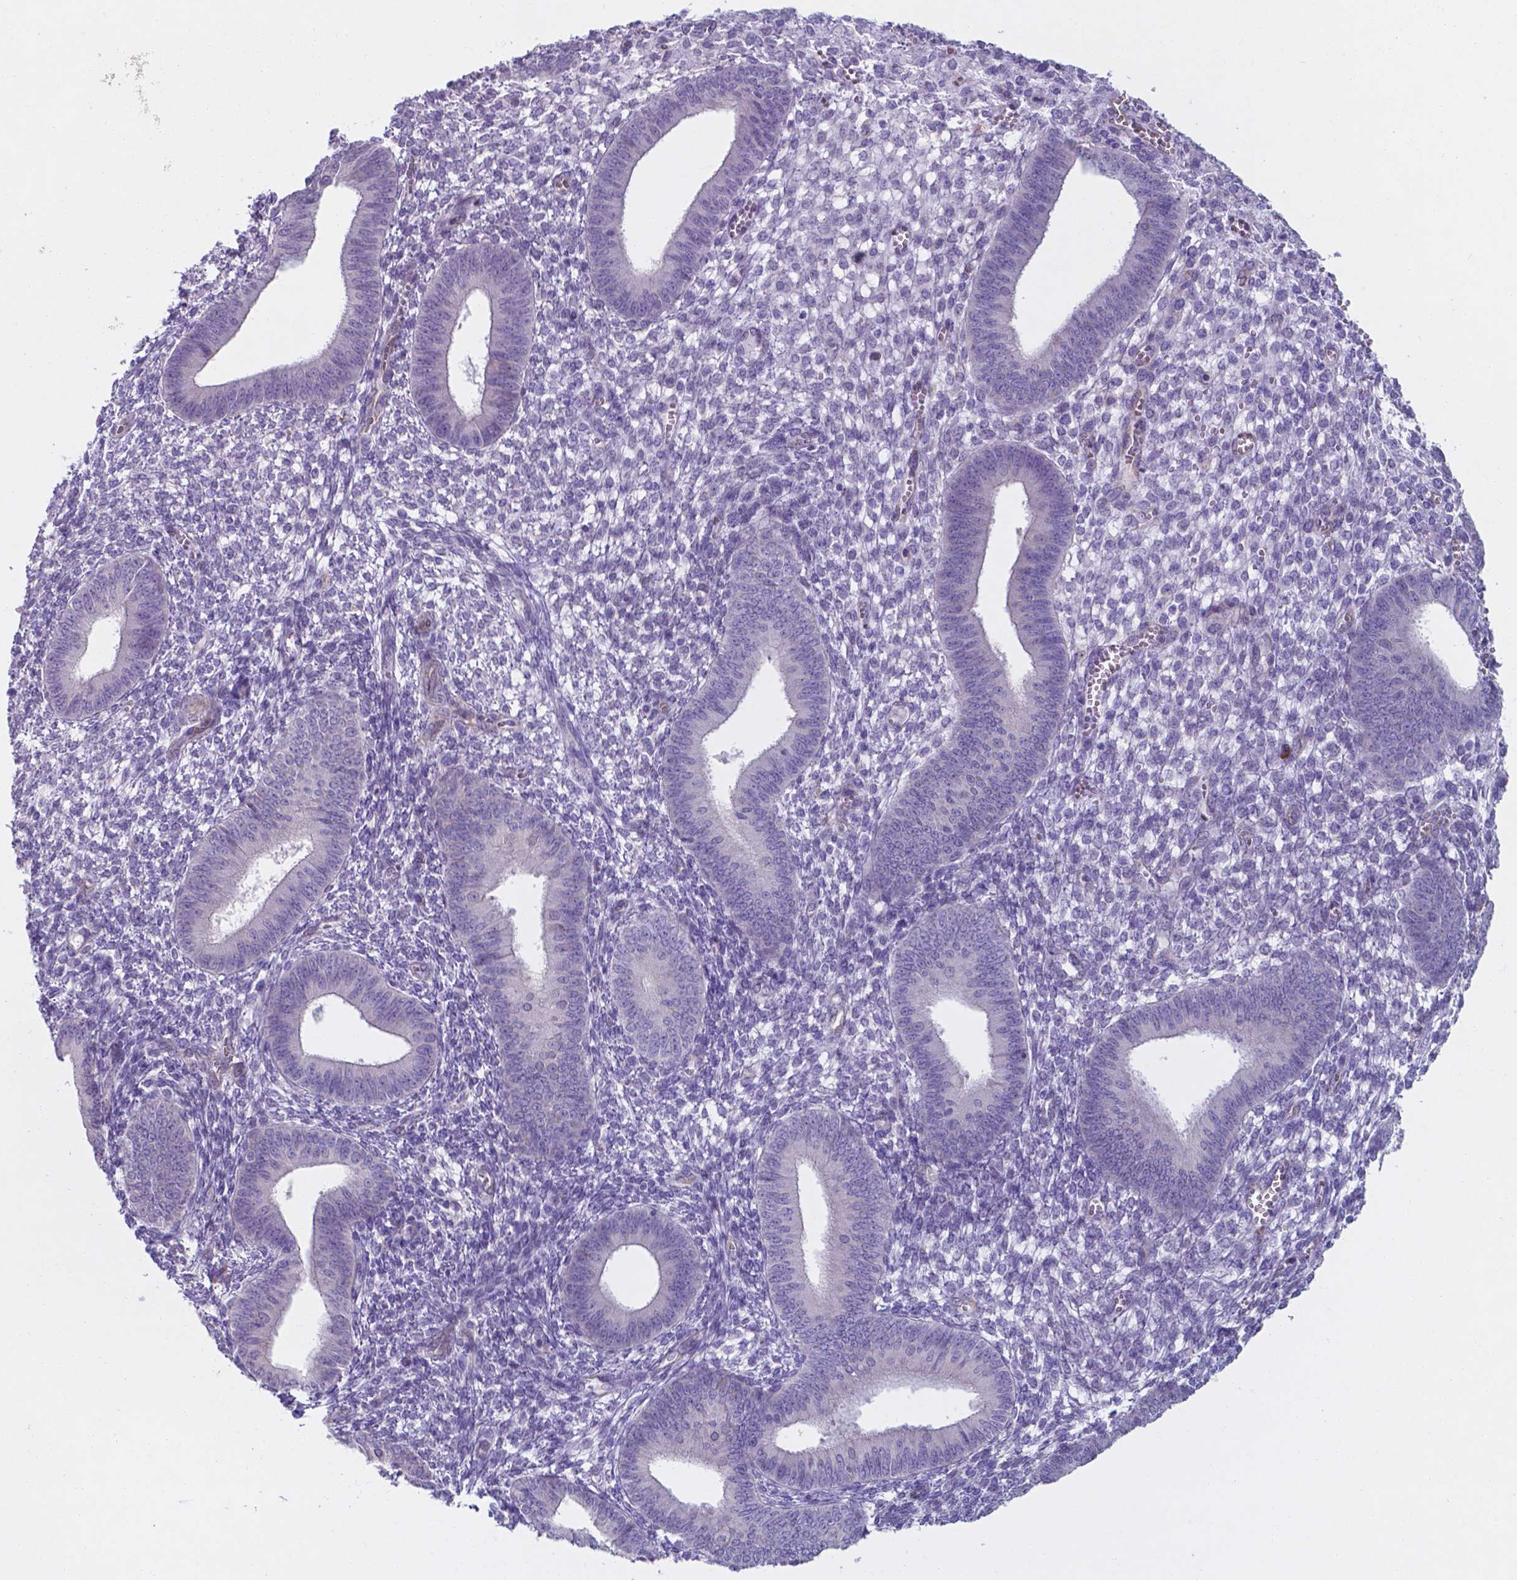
{"staining": {"intensity": "negative", "quantity": "none", "location": "none"}, "tissue": "endometrium", "cell_type": "Cells in endometrial stroma", "image_type": "normal", "snomed": [{"axis": "morphology", "description": "Normal tissue, NOS"}, {"axis": "topography", "description": "Endometrium"}], "caption": "Immunohistochemical staining of benign endometrium displays no significant expression in cells in endometrial stroma. (Brightfield microscopy of DAB IHC at high magnification).", "gene": "UBE2J1", "patient": {"sex": "female", "age": 42}}